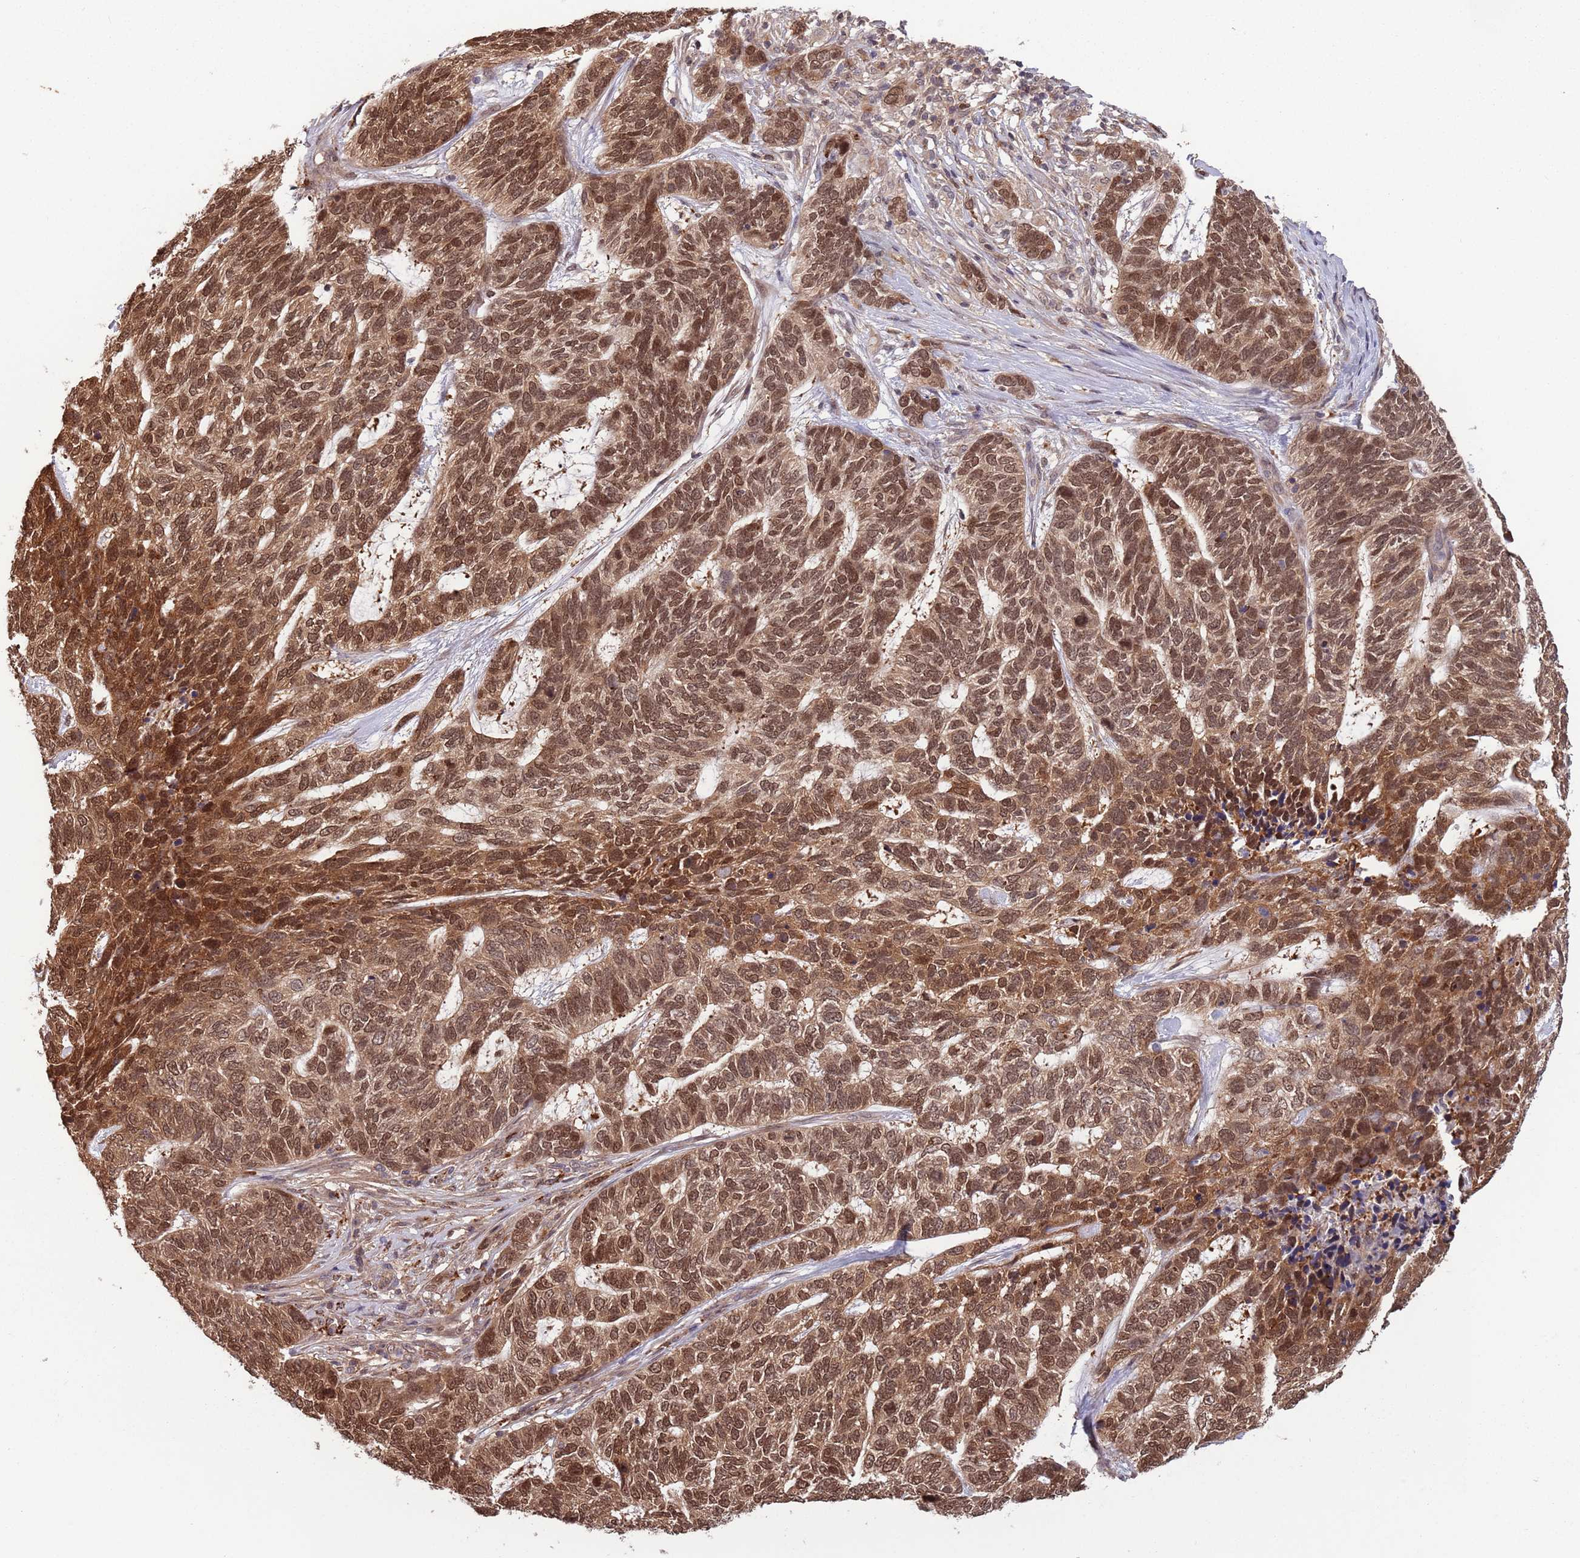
{"staining": {"intensity": "strong", "quantity": ">75%", "location": "cytoplasmic/membranous,nuclear"}, "tissue": "skin cancer", "cell_type": "Tumor cells", "image_type": "cancer", "snomed": [{"axis": "morphology", "description": "Basal cell carcinoma"}, {"axis": "topography", "description": "Skin"}], "caption": "Protein analysis of skin basal cell carcinoma tissue exhibits strong cytoplasmic/membranous and nuclear staining in approximately >75% of tumor cells.", "gene": "SALL1", "patient": {"sex": "female", "age": 65}}